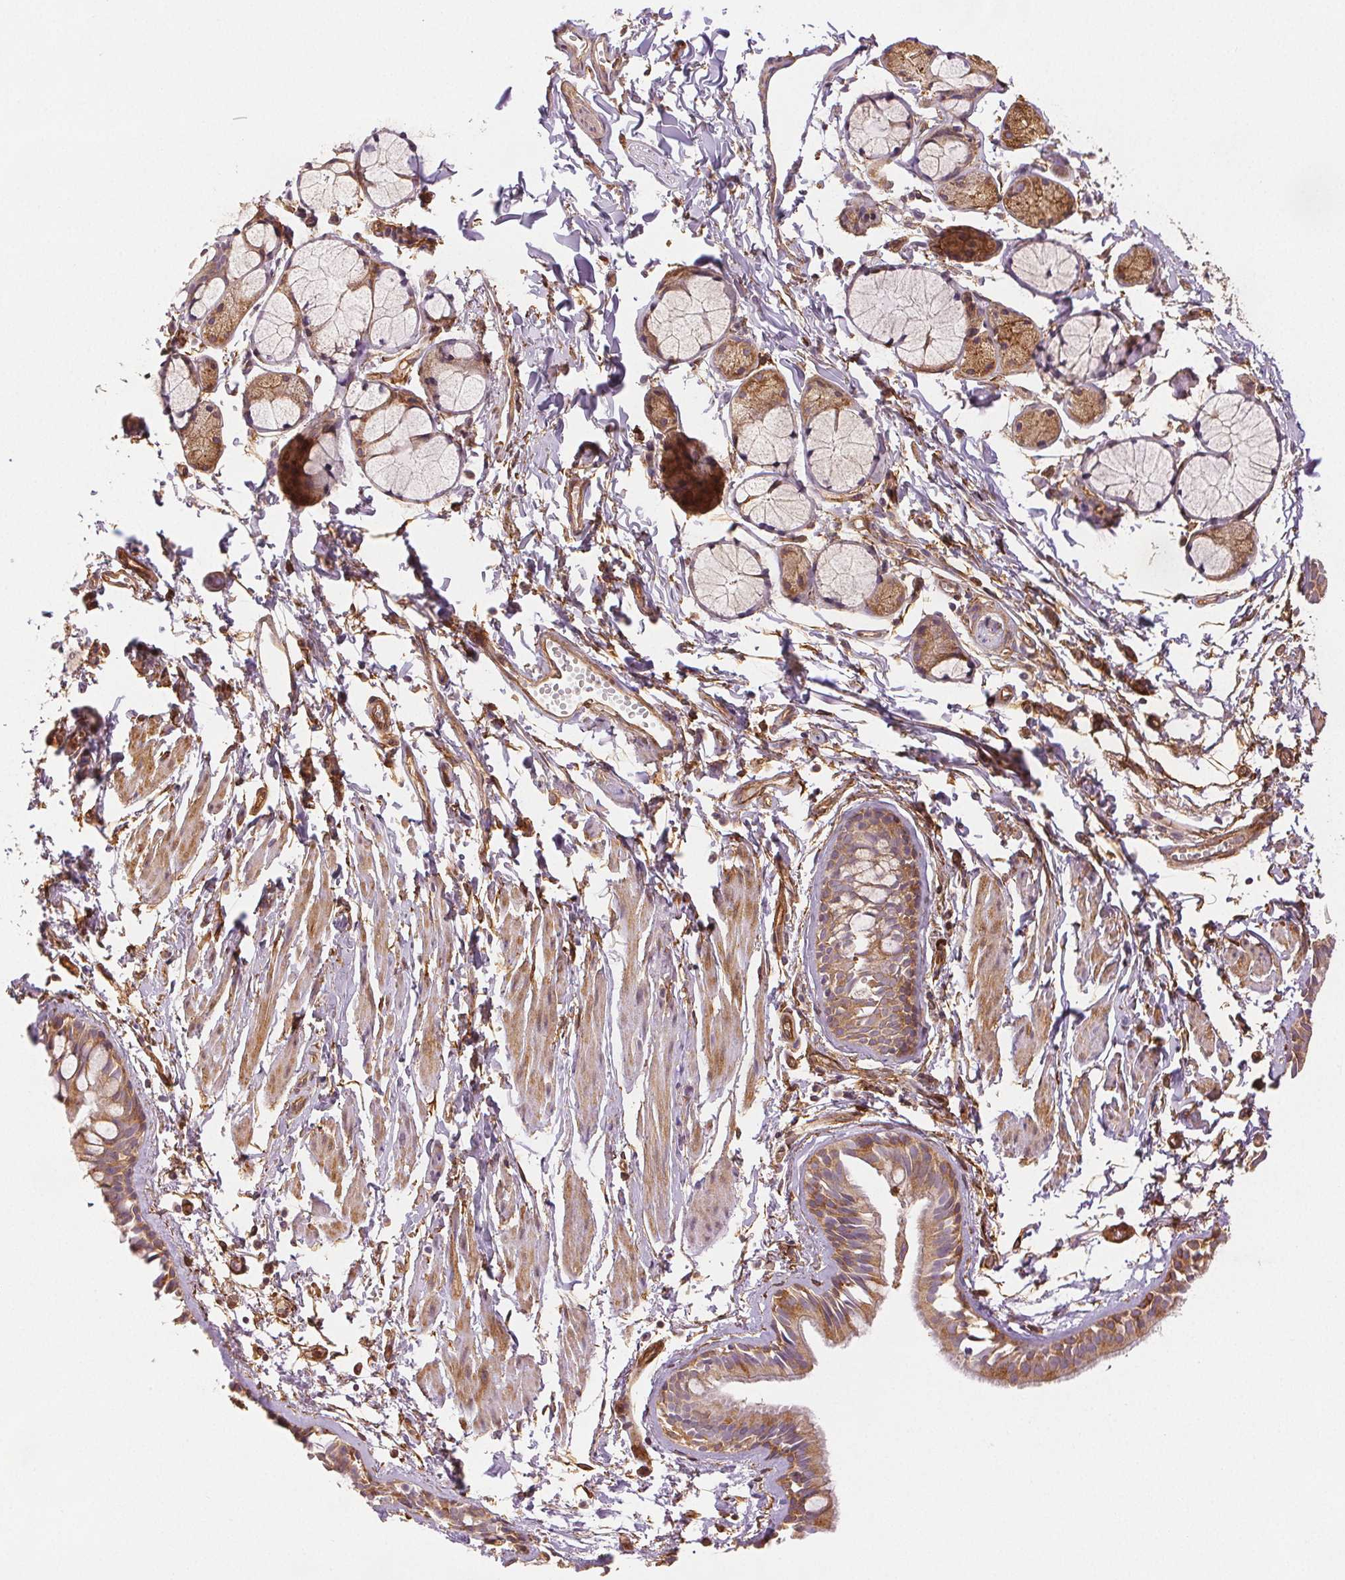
{"staining": {"intensity": "weak", "quantity": ">75%", "location": "cytoplasmic/membranous"}, "tissue": "bronchus", "cell_type": "Respiratory epithelial cells", "image_type": "normal", "snomed": [{"axis": "morphology", "description": "Normal tissue, NOS"}, {"axis": "topography", "description": "Cartilage tissue"}, {"axis": "topography", "description": "Bronchus"}], "caption": "Normal bronchus reveals weak cytoplasmic/membranous positivity in about >75% of respiratory epithelial cells Nuclei are stained in blue..", "gene": "DIAPH2", "patient": {"sex": "female", "age": 59}}